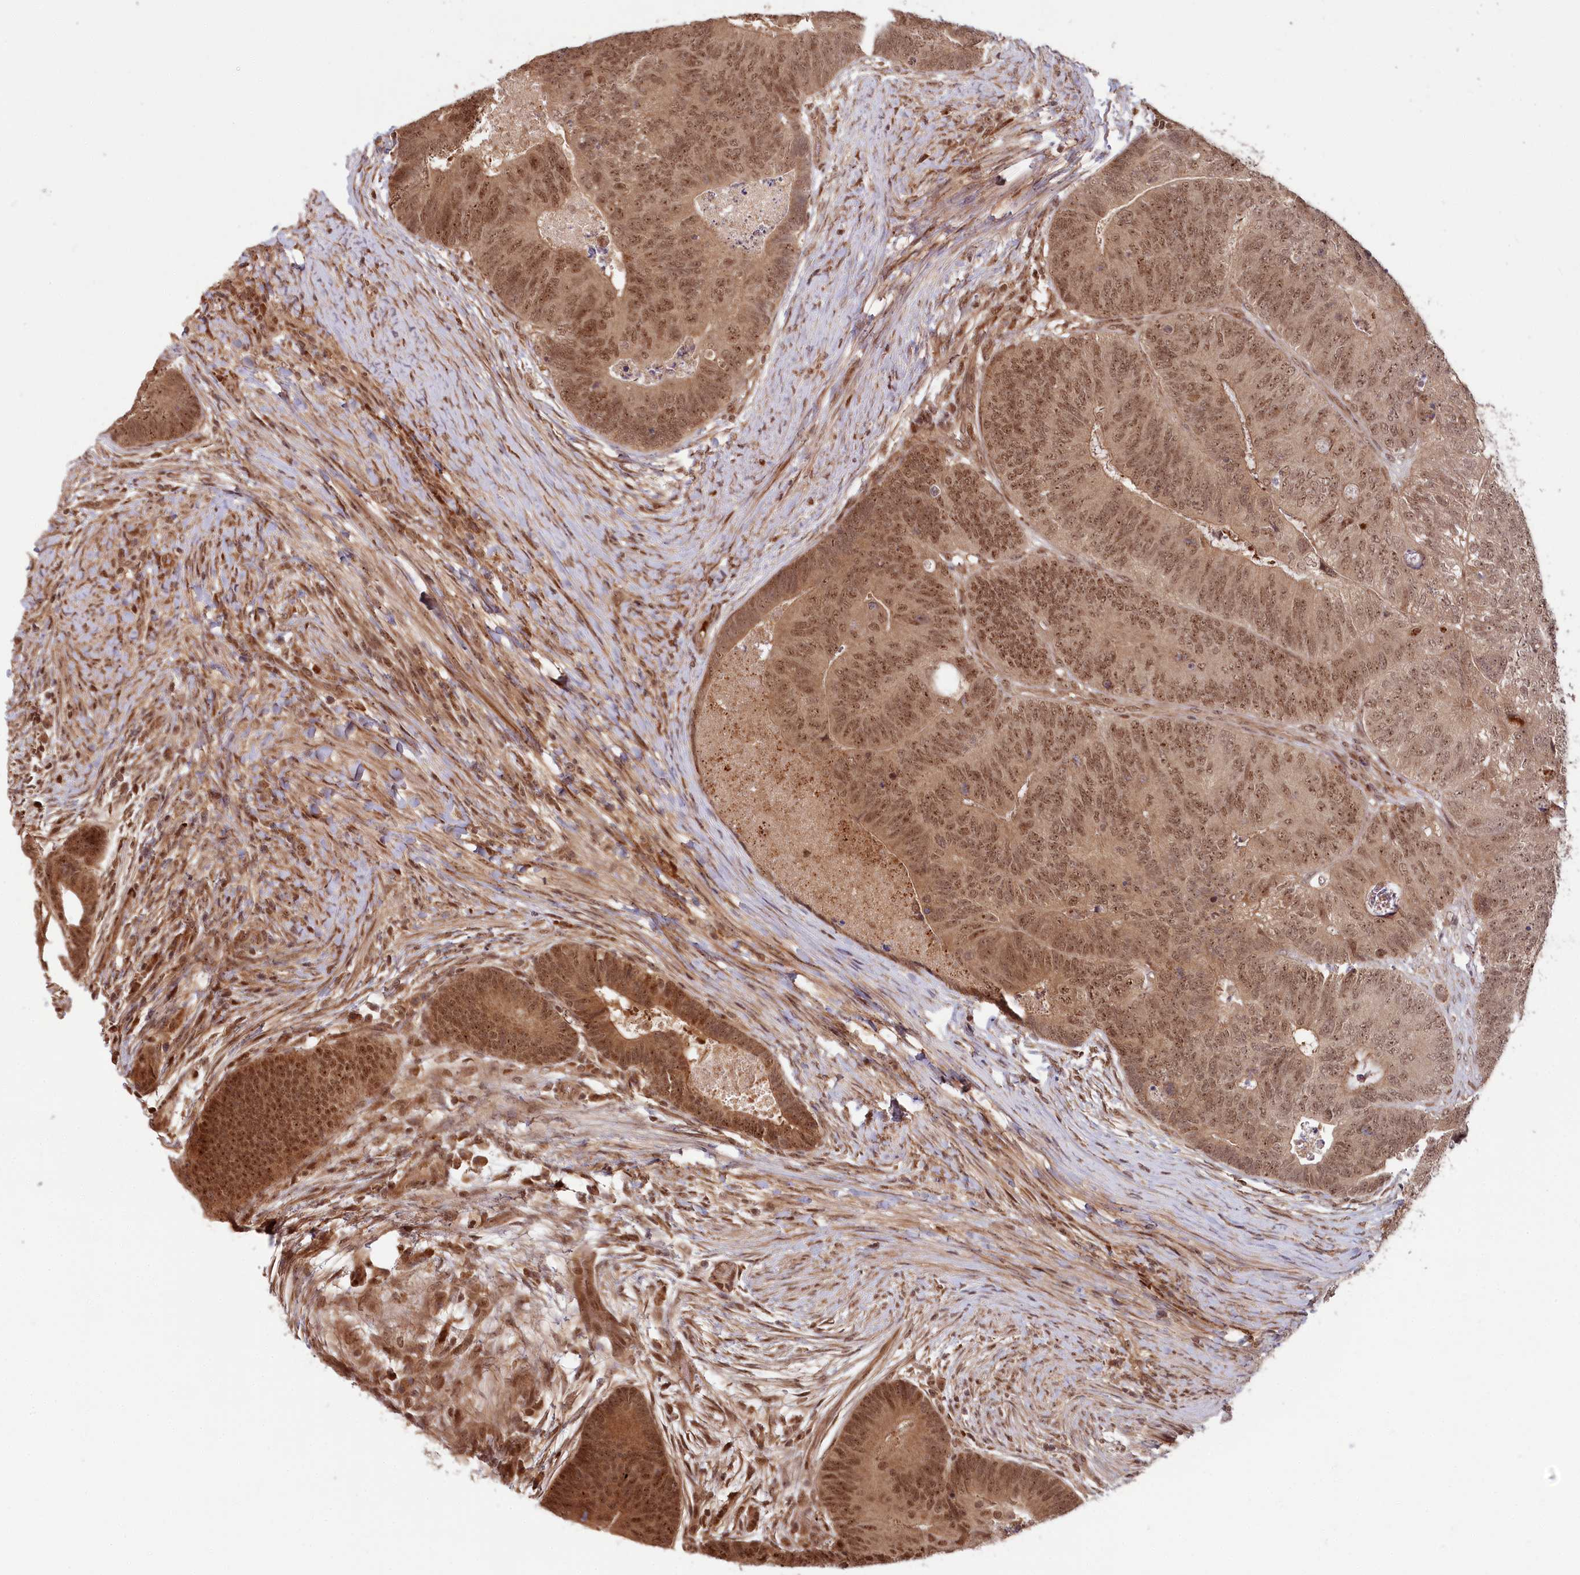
{"staining": {"intensity": "moderate", "quantity": ">75%", "location": "cytoplasmic/membranous,nuclear"}, "tissue": "colorectal cancer", "cell_type": "Tumor cells", "image_type": "cancer", "snomed": [{"axis": "morphology", "description": "Adenocarcinoma, NOS"}, {"axis": "topography", "description": "Colon"}], "caption": "DAB immunohistochemical staining of human colorectal cancer (adenocarcinoma) exhibits moderate cytoplasmic/membranous and nuclear protein expression in about >75% of tumor cells.", "gene": "WAPL", "patient": {"sex": "female", "age": 67}}